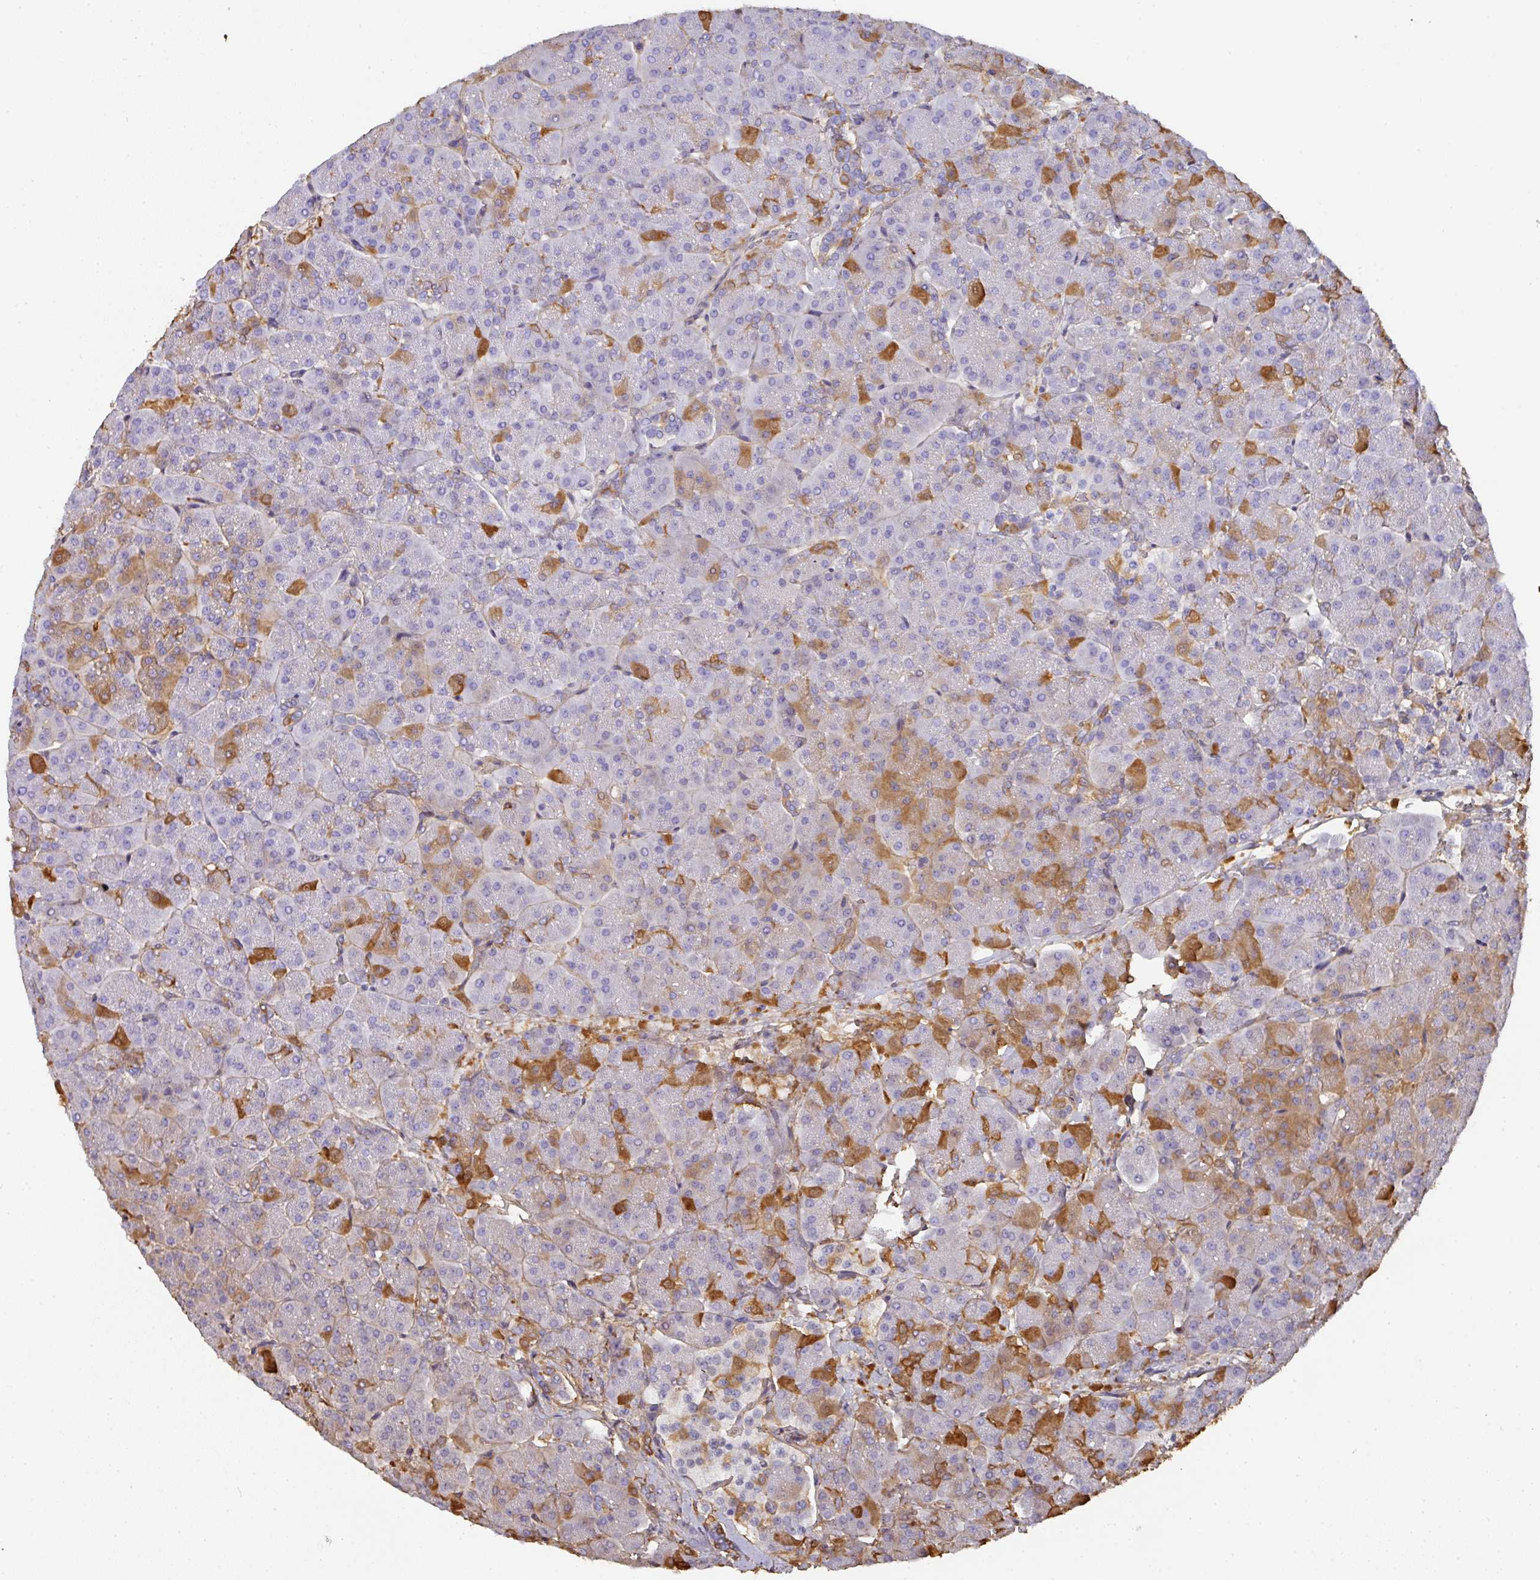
{"staining": {"intensity": "strong", "quantity": "<25%", "location": "cytoplasmic/membranous"}, "tissue": "pancreas", "cell_type": "Exocrine glandular cells", "image_type": "normal", "snomed": [{"axis": "morphology", "description": "Normal tissue, NOS"}, {"axis": "topography", "description": "Pancreas"}, {"axis": "topography", "description": "Peripheral nerve tissue"}], "caption": "Approximately <25% of exocrine glandular cells in normal human pancreas exhibit strong cytoplasmic/membranous protein expression as visualized by brown immunohistochemical staining.", "gene": "ALB", "patient": {"sex": "male", "age": 54}}